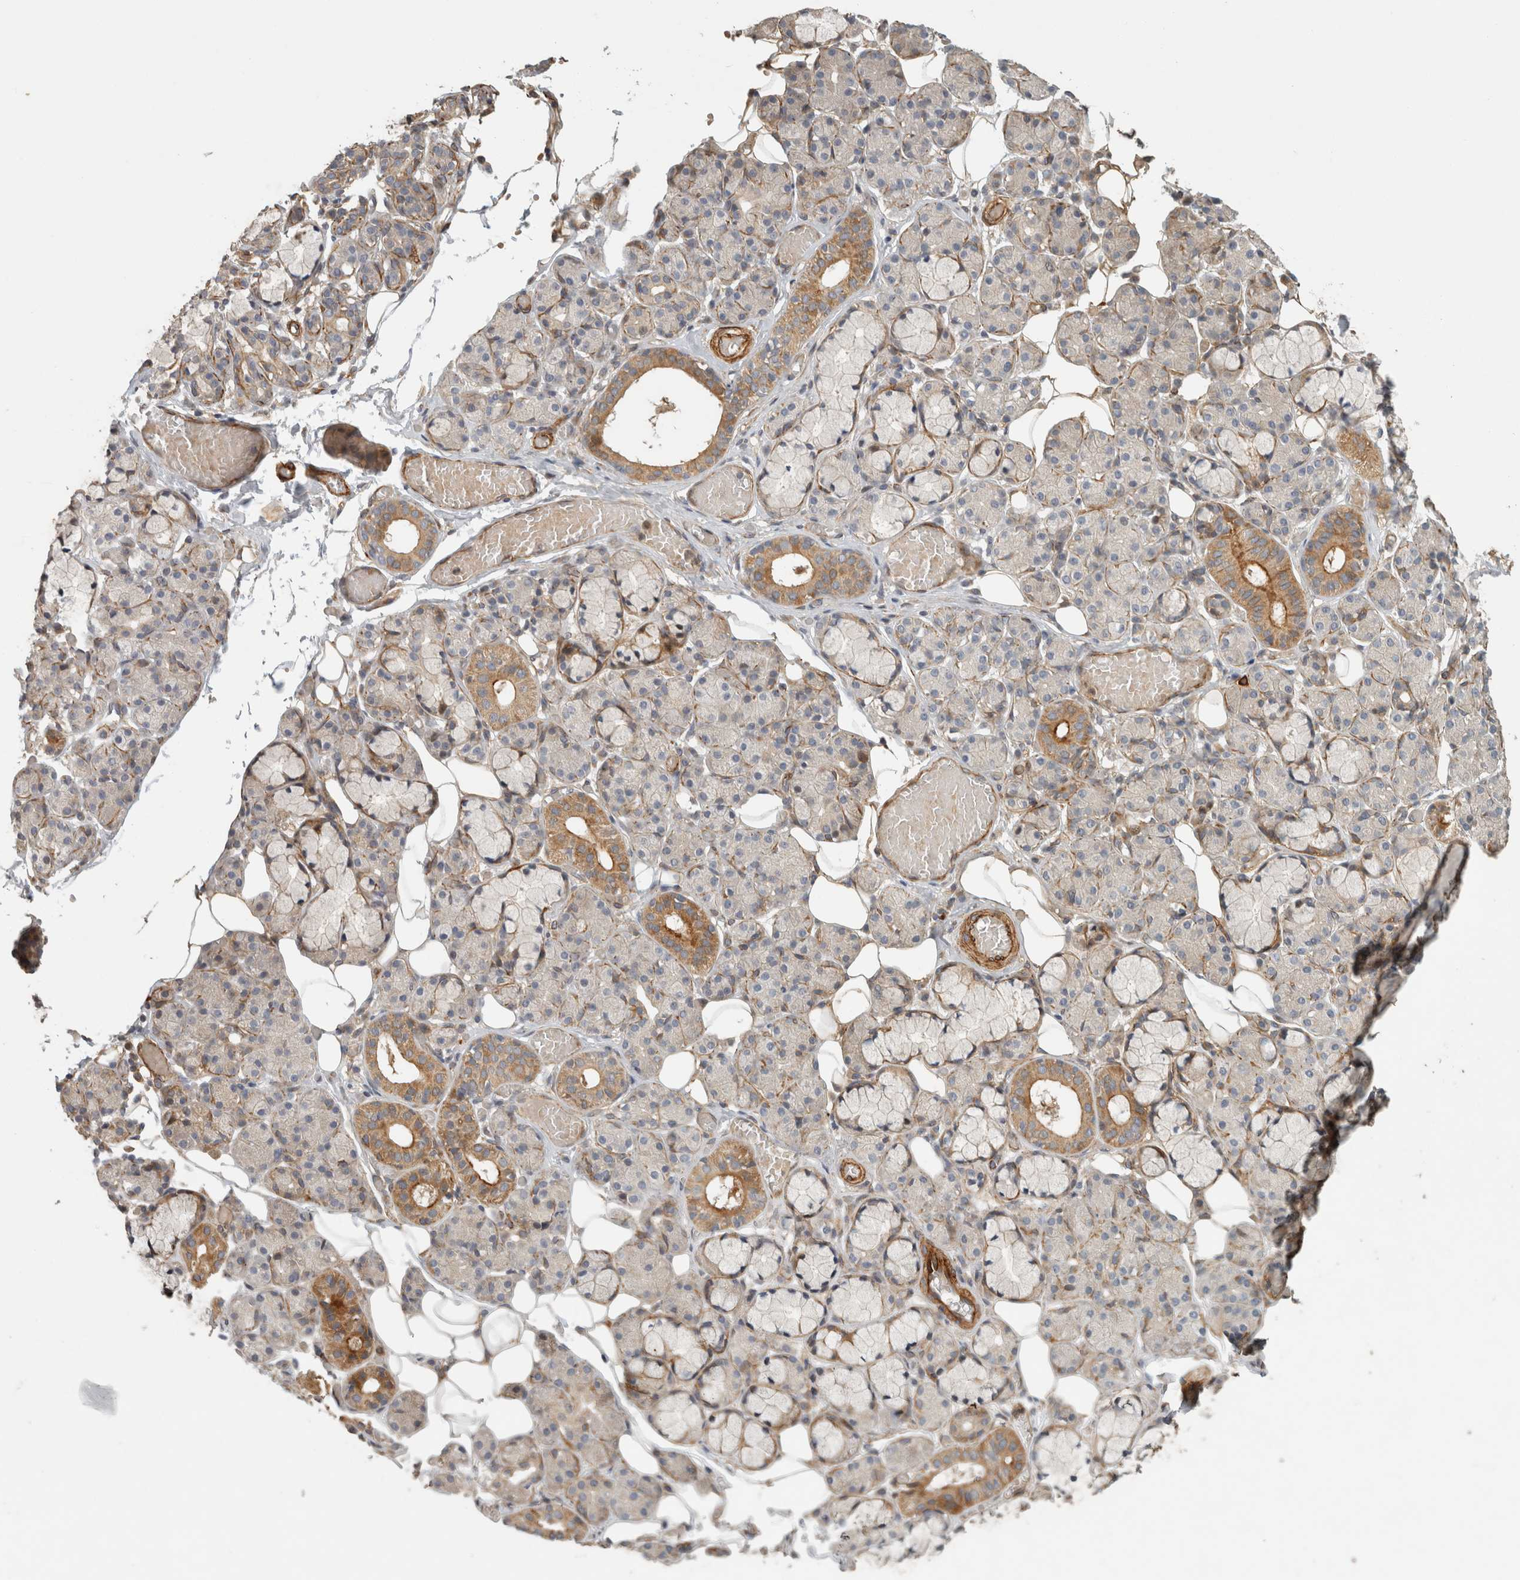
{"staining": {"intensity": "moderate", "quantity": "25%-75%", "location": "cytoplasmic/membranous"}, "tissue": "salivary gland", "cell_type": "Glandular cells", "image_type": "normal", "snomed": [{"axis": "morphology", "description": "Normal tissue, NOS"}, {"axis": "topography", "description": "Salivary gland"}], "caption": "This photomicrograph reveals normal salivary gland stained with immunohistochemistry to label a protein in brown. The cytoplasmic/membranous of glandular cells show moderate positivity for the protein. Nuclei are counter-stained blue.", "gene": "SIPA1L2", "patient": {"sex": "male", "age": 63}}